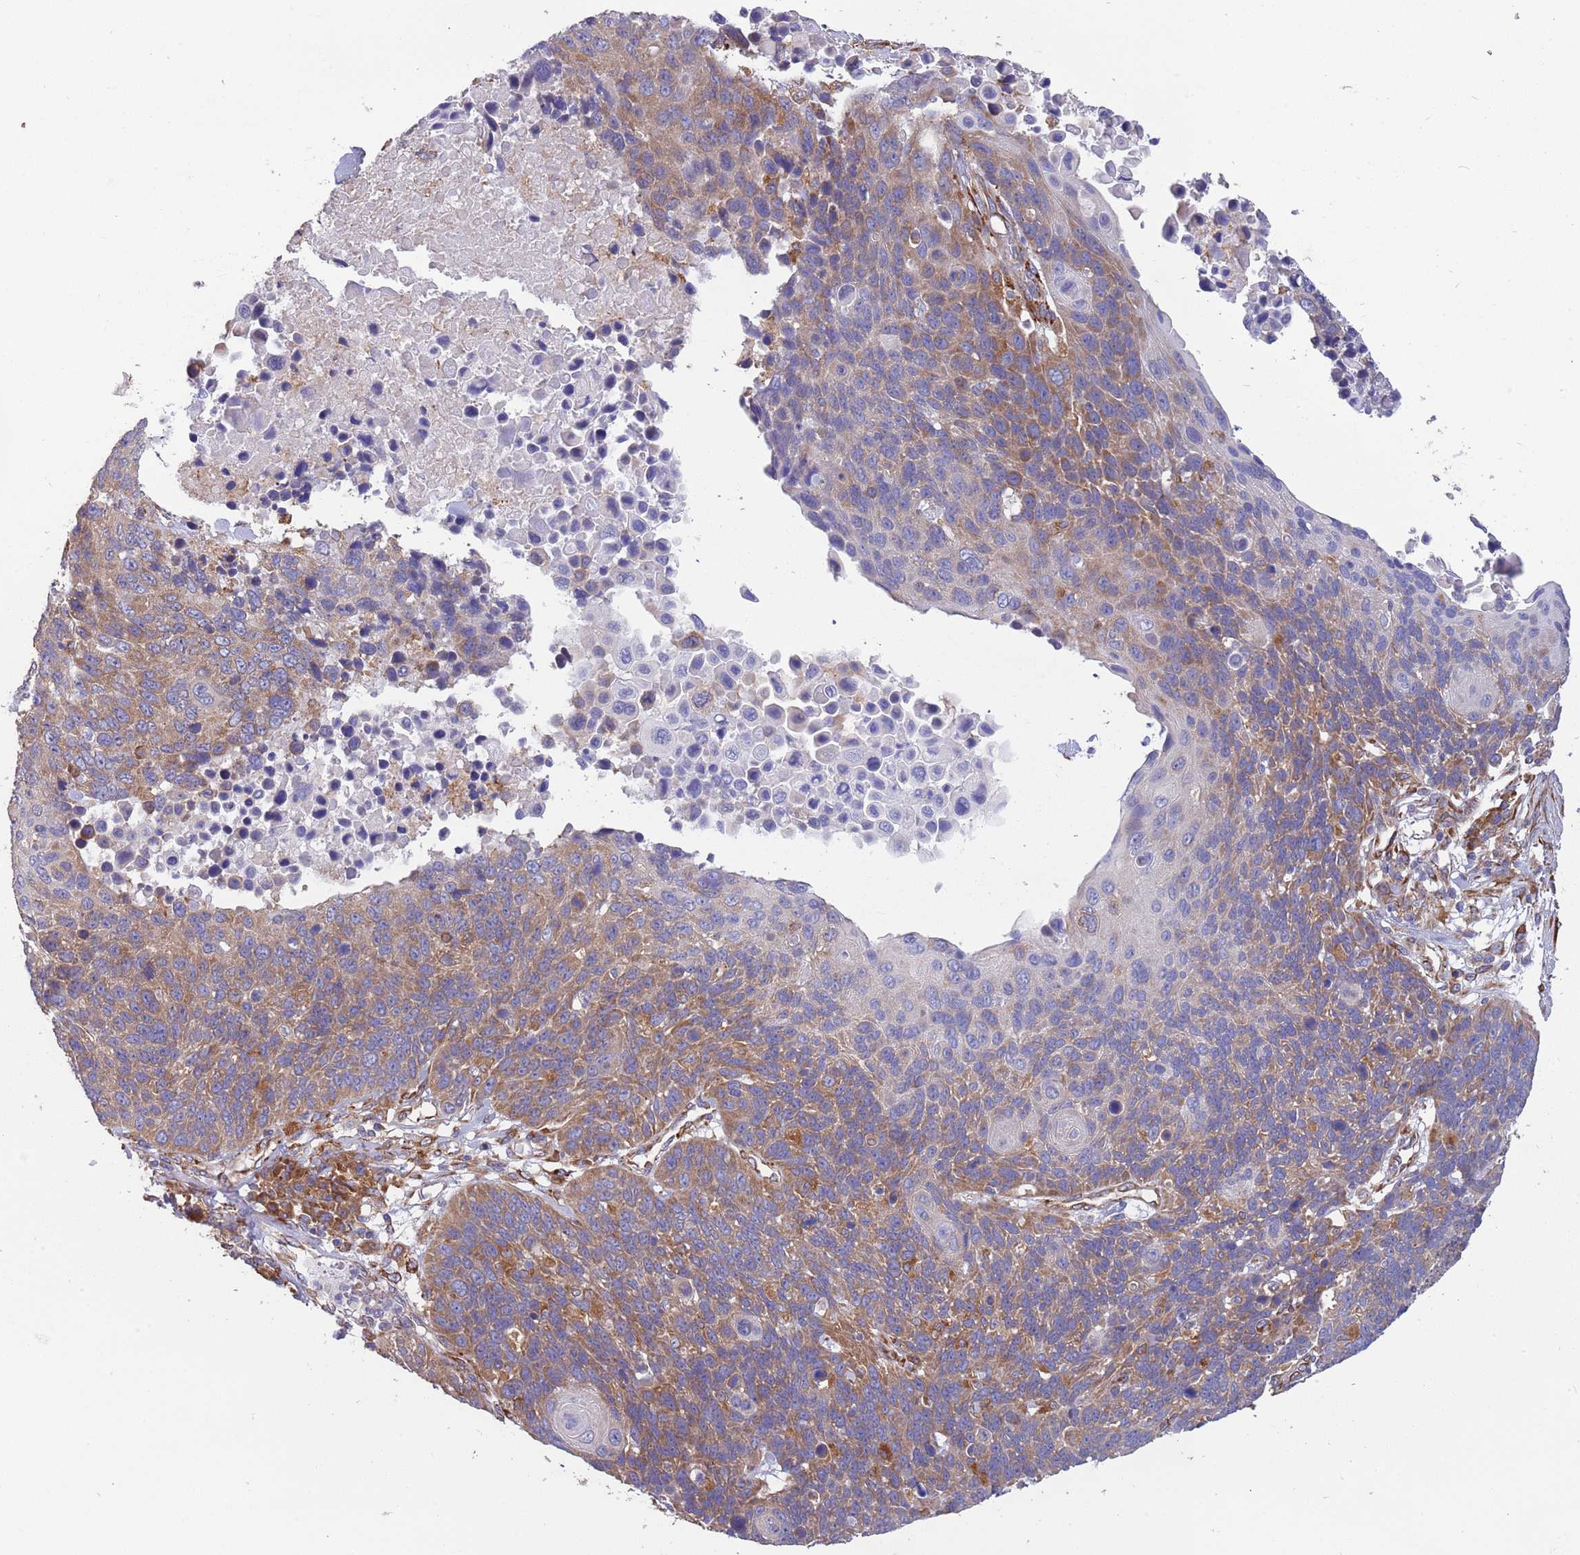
{"staining": {"intensity": "moderate", "quantity": ">75%", "location": "cytoplasmic/membranous"}, "tissue": "lung cancer", "cell_type": "Tumor cells", "image_type": "cancer", "snomed": [{"axis": "morphology", "description": "Normal tissue, NOS"}, {"axis": "morphology", "description": "Squamous cell carcinoma, NOS"}, {"axis": "topography", "description": "Lymph node"}, {"axis": "topography", "description": "Lung"}], "caption": "This image exhibits immunohistochemistry (IHC) staining of lung squamous cell carcinoma, with medium moderate cytoplasmic/membranous staining in approximately >75% of tumor cells.", "gene": "ARMCX6", "patient": {"sex": "male", "age": 66}}